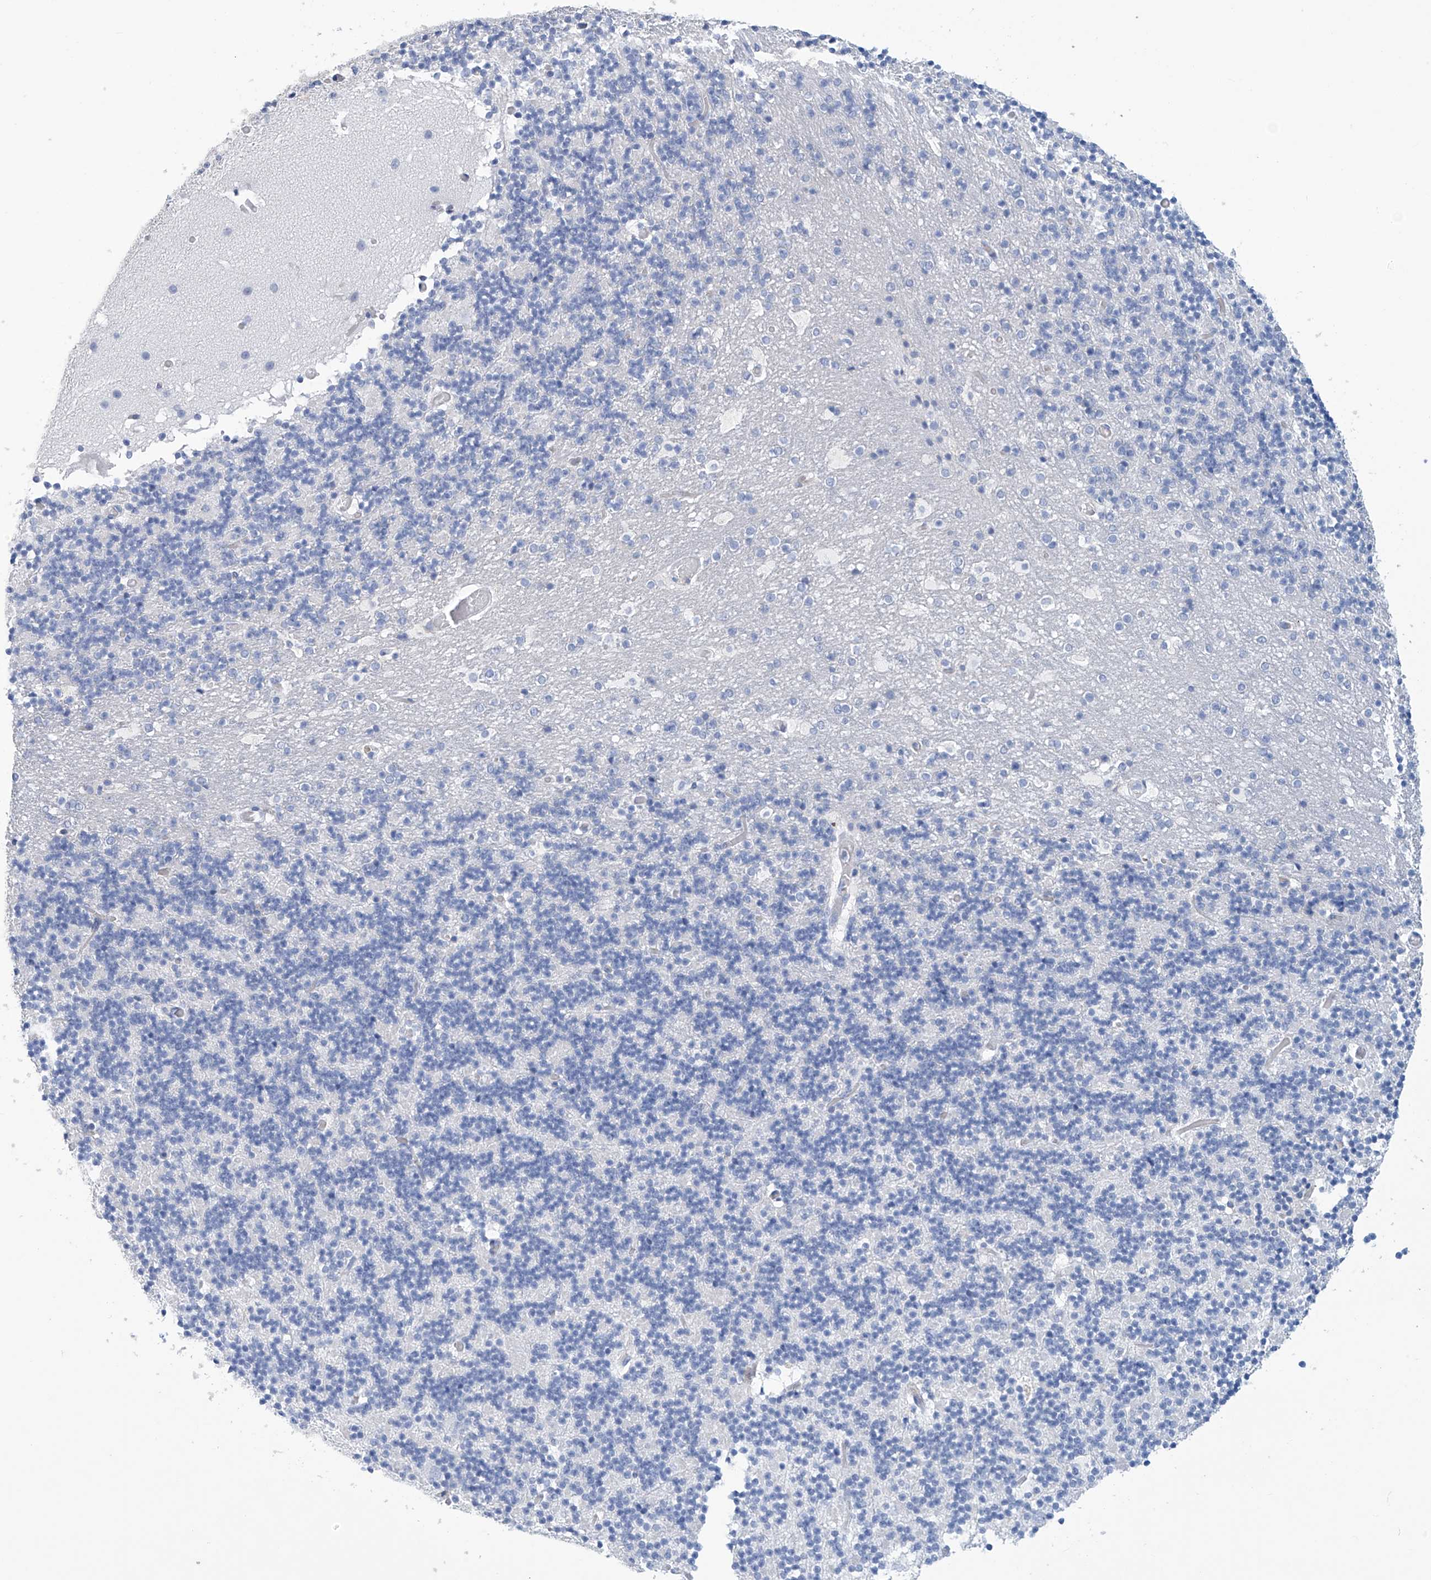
{"staining": {"intensity": "negative", "quantity": "none", "location": "none"}, "tissue": "cerebellum", "cell_type": "Cells in granular layer", "image_type": "normal", "snomed": [{"axis": "morphology", "description": "Normal tissue, NOS"}, {"axis": "topography", "description": "Cerebellum"}], "caption": "Immunohistochemical staining of normal human cerebellum demonstrates no significant expression in cells in granular layer. (Stains: DAB immunohistochemistry with hematoxylin counter stain, Microscopy: brightfield microscopy at high magnification).", "gene": "DSP", "patient": {"sex": "male", "age": 57}}